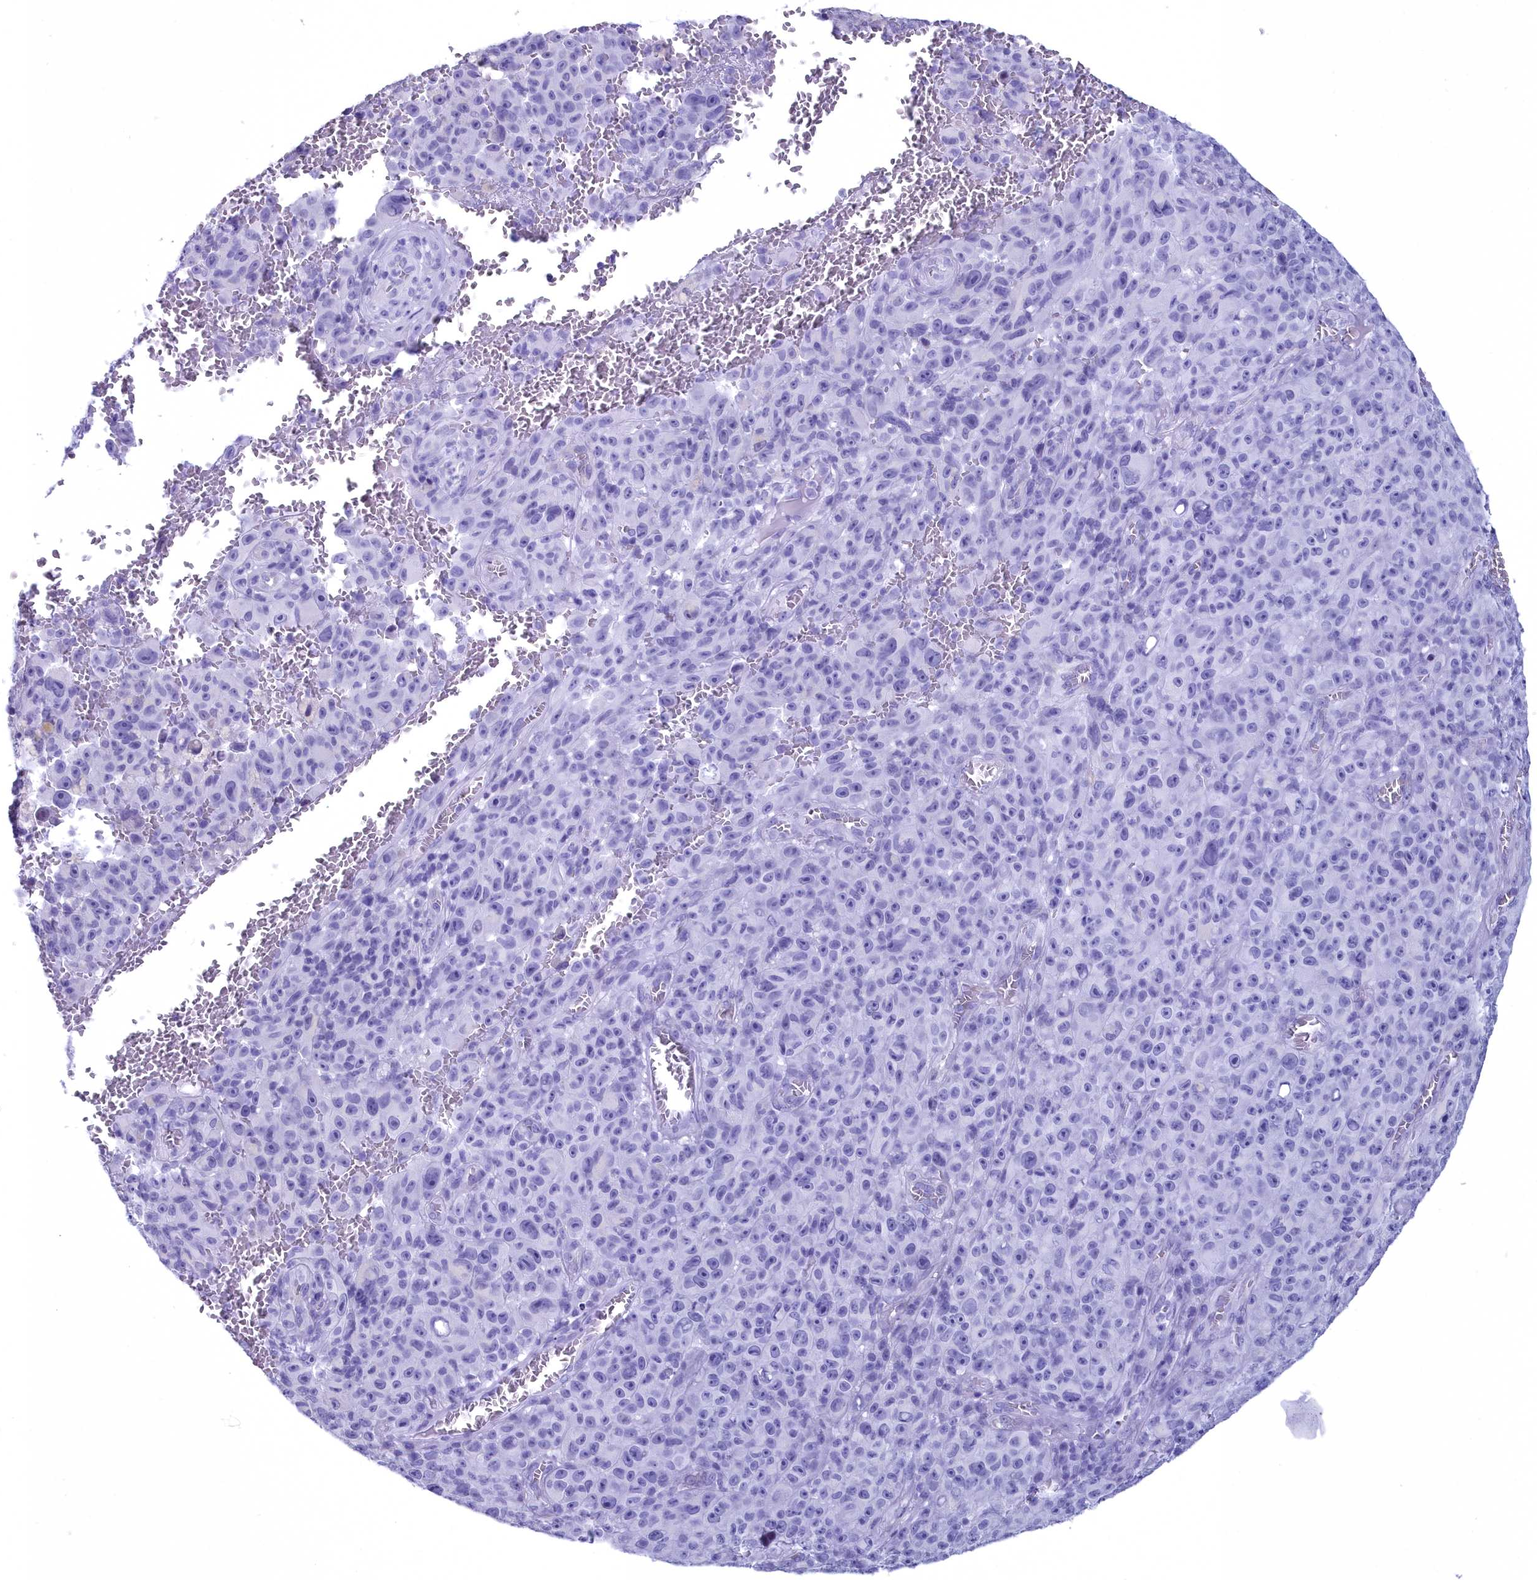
{"staining": {"intensity": "negative", "quantity": "none", "location": "none"}, "tissue": "melanoma", "cell_type": "Tumor cells", "image_type": "cancer", "snomed": [{"axis": "morphology", "description": "Malignant melanoma, NOS"}, {"axis": "topography", "description": "Skin"}], "caption": "Histopathology image shows no protein expression in tumor cells of melanoma tissue.", "gene": "MAP6", "patient": {"sex": "female", "age": 82}}